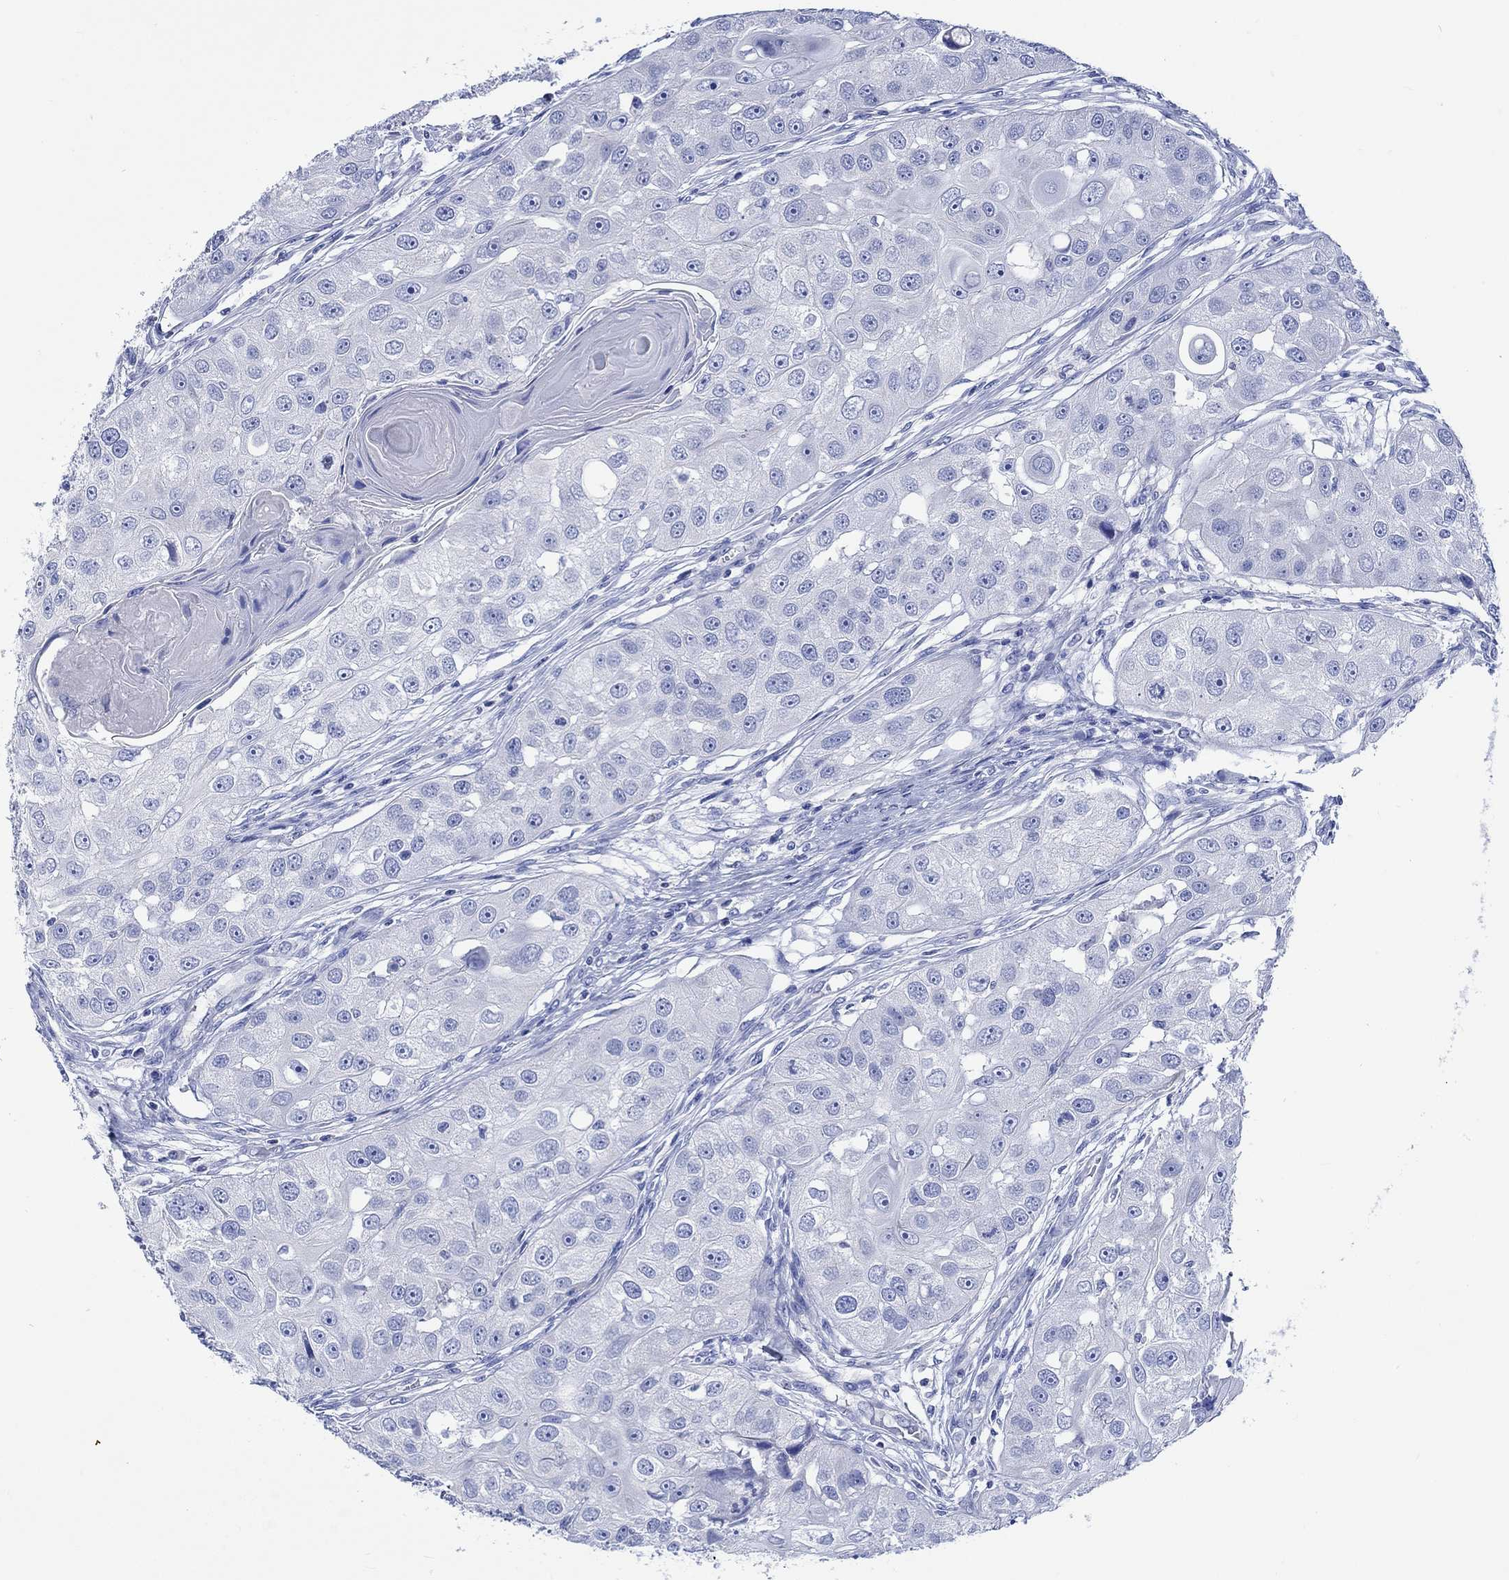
{"staining": {"intensity": "negative", "quantity": "none", "location": "none"}, "tissue": "head and neck cancer", "cell_type": "Tumor cells", "image_type": "cancer", "snomed": [{"axis": "morphology", "description": "Normal tissue, NOS"}, {"axis": "morphology", "description": "Squamous cell carcinoma, NOS"}, {"axis": "topography", "description": "Skeletal muscle"}, {"axis": "topography", "description": "Head-Neck"}], "caption": "High magnification brightfield microscopy of head and neck cancer stained with DAB (brown) and counterstained with hematoxylin (blue): tumor cells show no significant staining.", "gene": "CPLX2", "patient": {"sex": "male", "age": 51}}